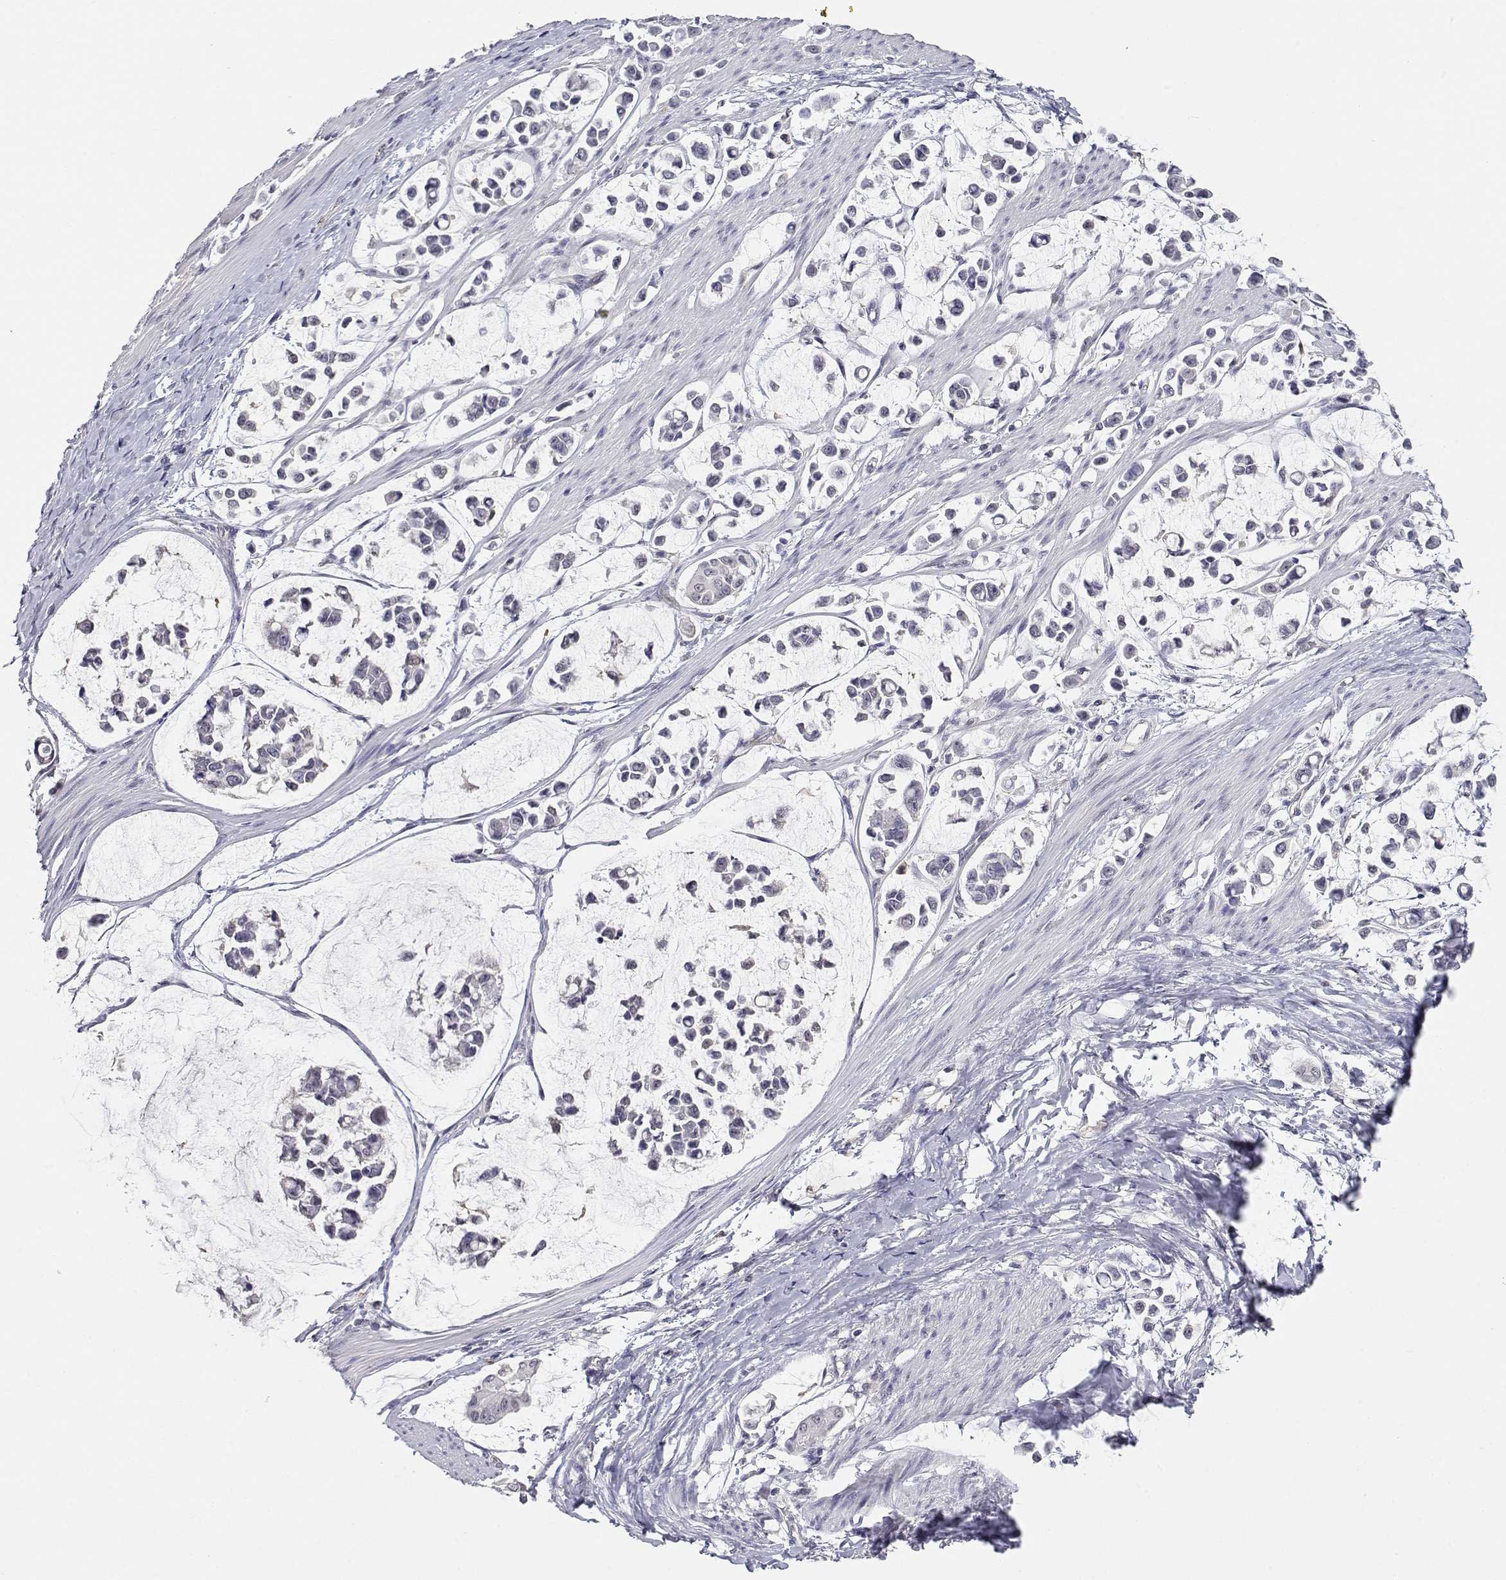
{"staining": {"intensity": "negative", "quantity": "none", "location": "none"}, "tissue": "stomach cancer", "cell_type": "Tumor cells", "image_type": "cancer", "snomed": [{"axis": "morphology", "description": "Adenocarcinoma, NOS"}, {"axis": "topography", "description": "Stomach"}], "caption": "Stomach cancer was stained to show a protein in brown. There is no significant expression in tumor cells.", "gene": "ADA", "patient": {"sex": "male", "age": 82}}